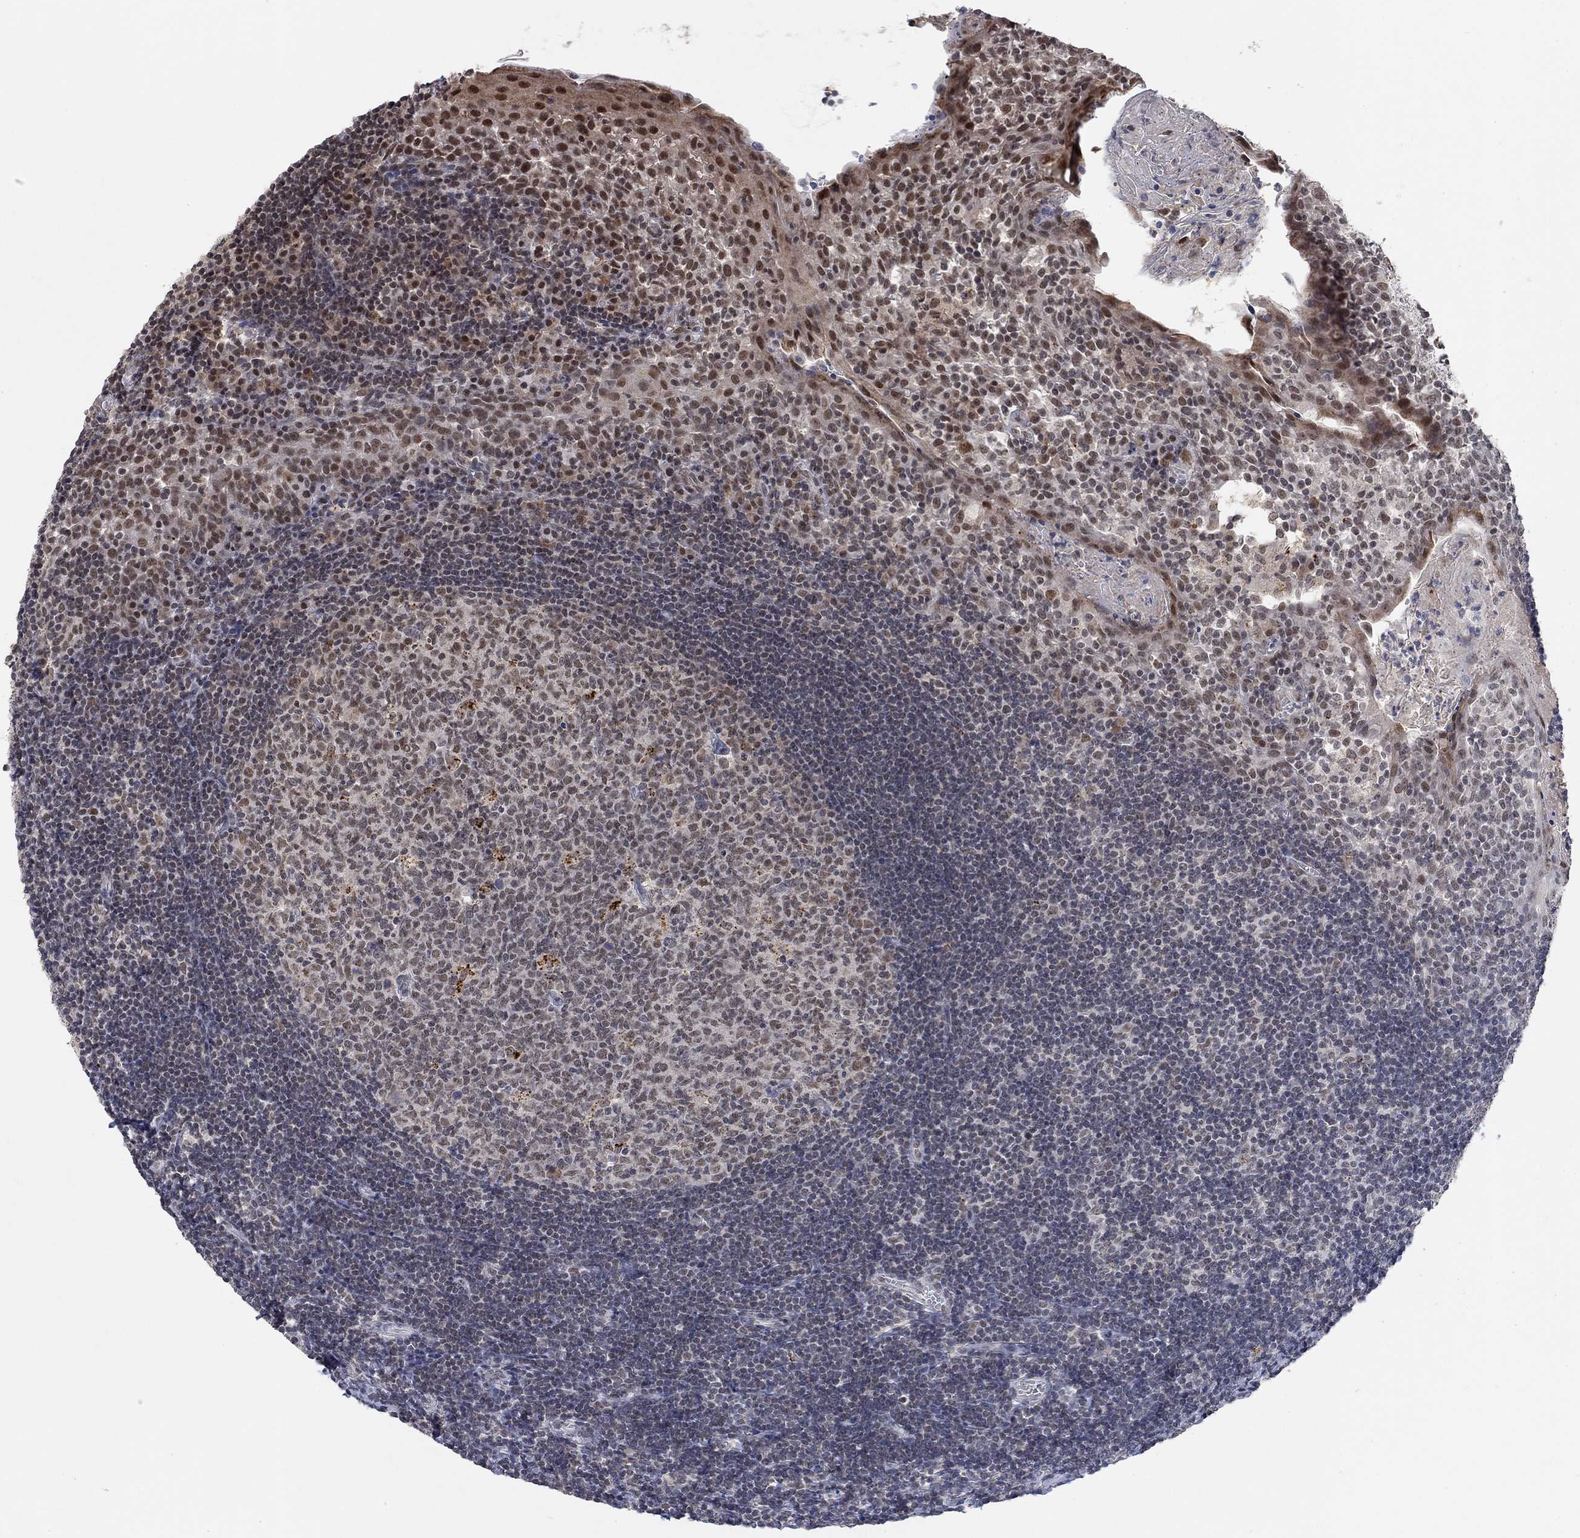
{"staining": {"intensity": "weak", "quantity": "<25%", "location": "nuclear"}, "tissue": "tonsil", "cell_type": "Germinal center cells", "image_type": "normal", "snomed": [{"axis": "morphology", "description": "Normal tissue, NOS"}, {"axis": "topography", "description": "Tonsil"}], "caption": "This is an immunohistochemistry (IHC) photomicrograph of benign human tonsil. There is no staining in germinal center cells.", "gene": "THAP8", "patient": {"sex": "female", "age": 13}}